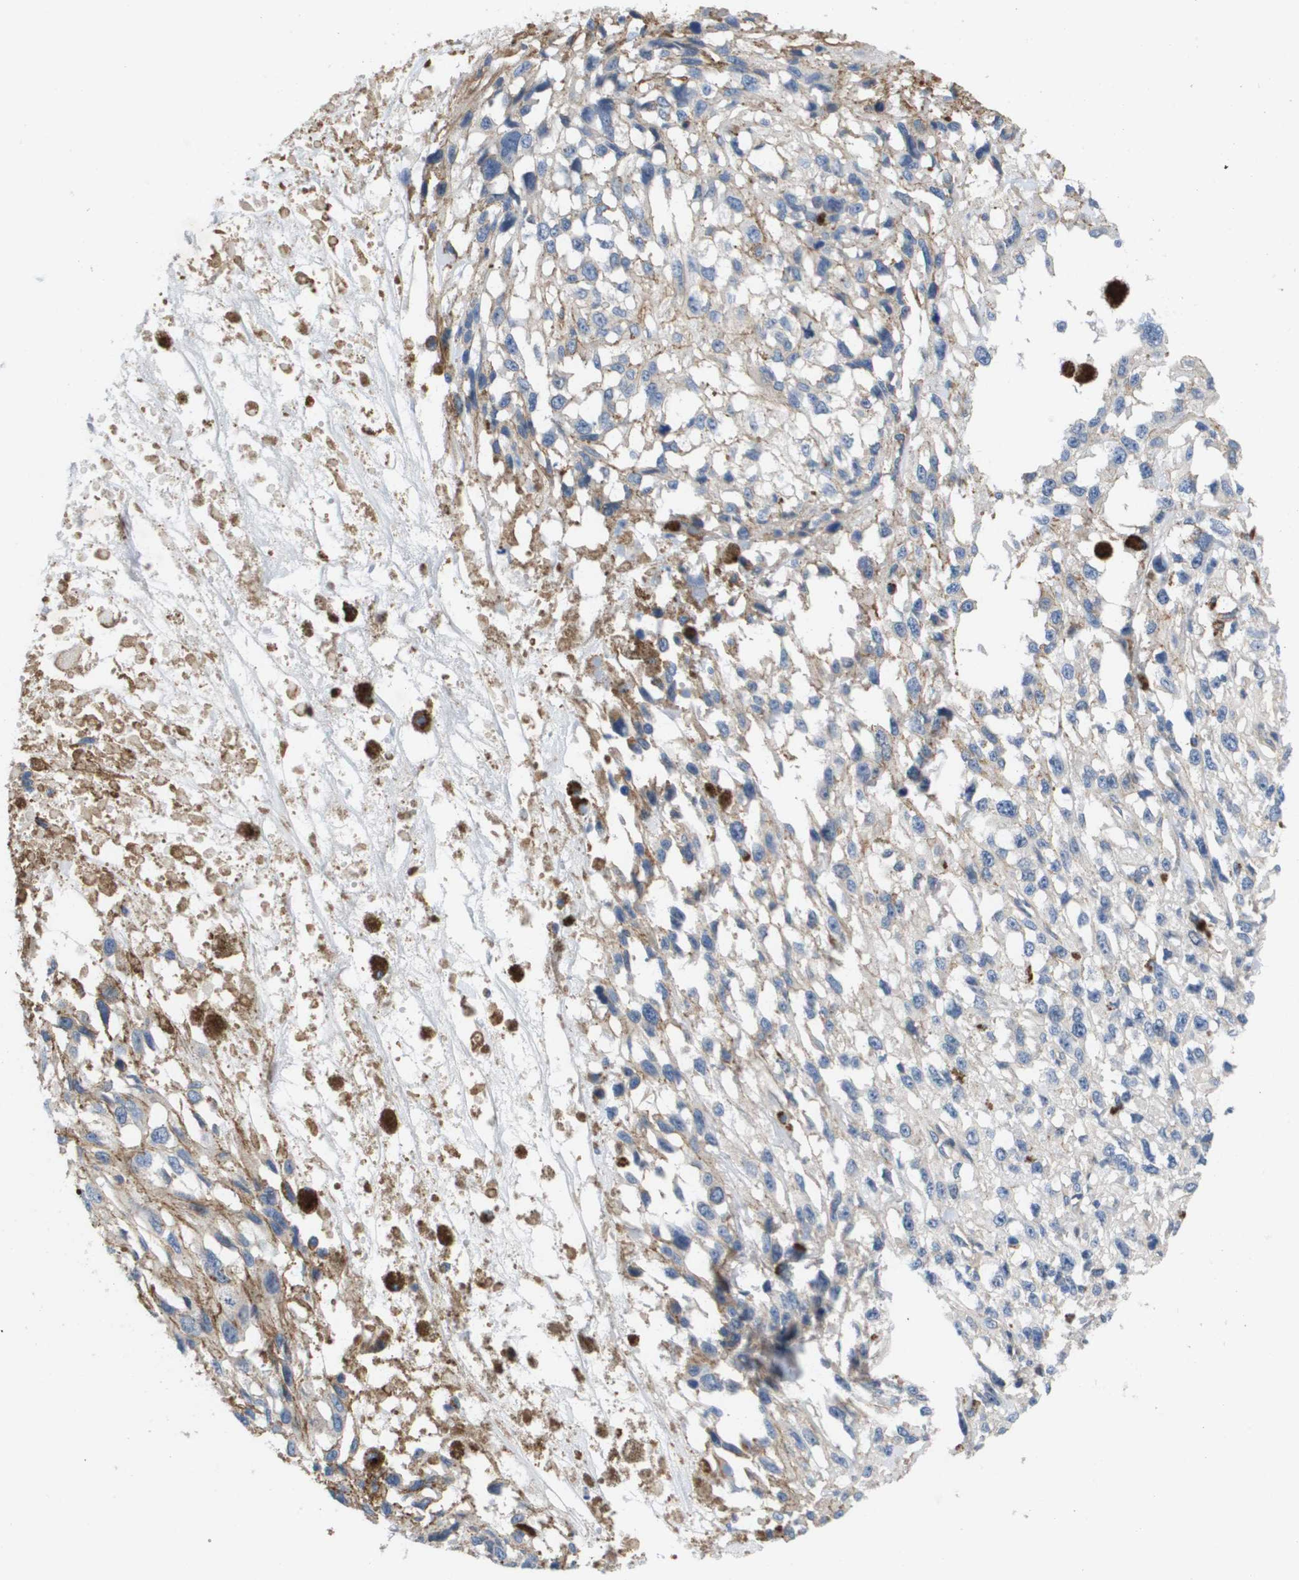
{"staining": {"intensity": "negative", "quantity": "none", "location": "none"}, "tissue": "melanoma", "cell_type": "Tumor cells", "image_type": "cancer", "snomed": [{"axis": "morphology", "description": "Malignant melanoma, Metastatic site"}, {"axis": "topography", "description": "Lymph node"}], "caption": "Human malignant melanoma (metastatic site) stained for a protein using immunohistochemistry (IHC) displays no expression in tumor cells.", "gene": "LPP", "patient": {"sex": "male", "age": 59}}